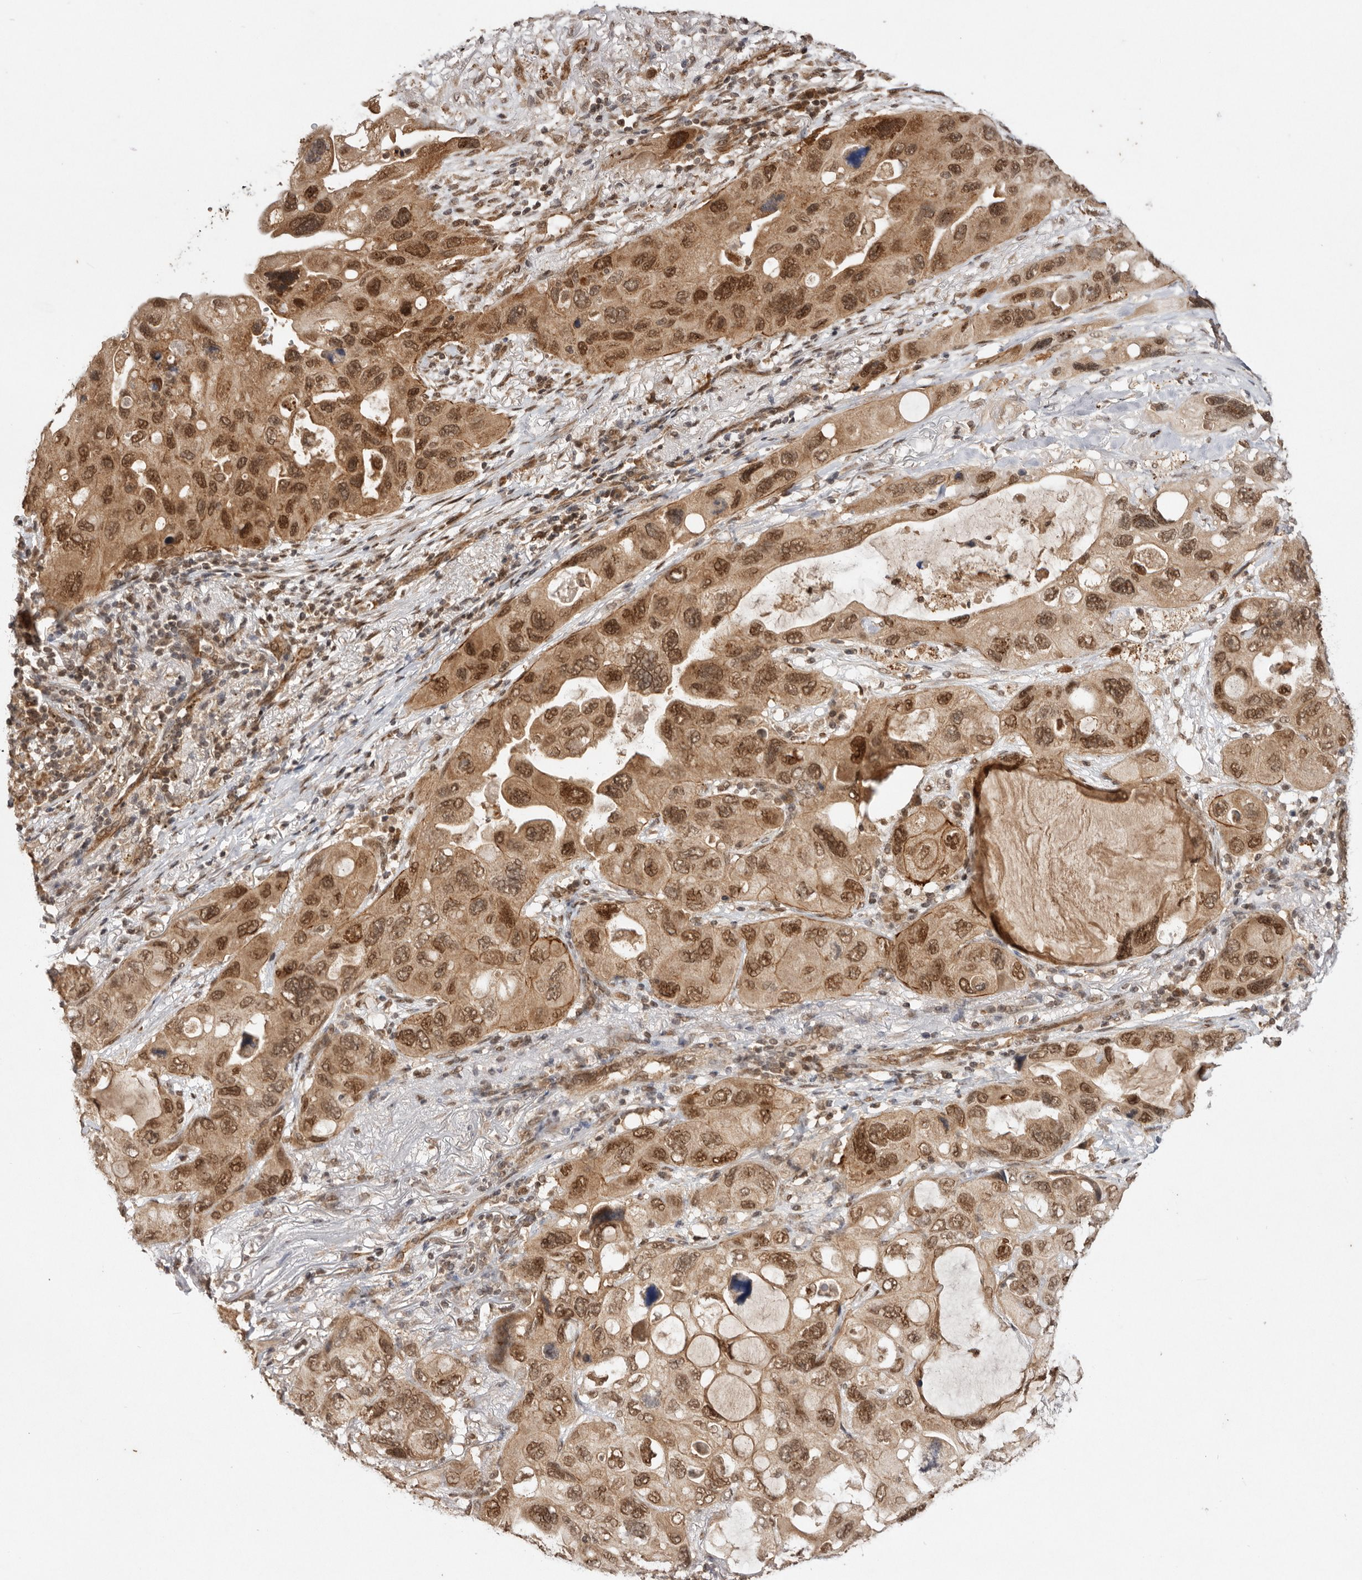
{"staining": {"intensity": "moderate", "quantity": ">75%", "location": "cytoplasmic/membranous,nuclear"}, "tissue": "lung cancer", "cell_type": "Tumor cells", "image_type": "cancer", "snomed": [{"axis": "morphology", "description": "Squamous cell carcinoma, NOS"}, {"axis": "topography", "description": "Lung"}], "caption": "Squamous cell carcinoma (lung) was stained to show a protein in brown. There is medium levels of moderate cytoplasmic/membranous and nuclear staining in about >75% of tumor cells.", "gene": "TARS2", "patient": {"sex": "female", "age": 73}}